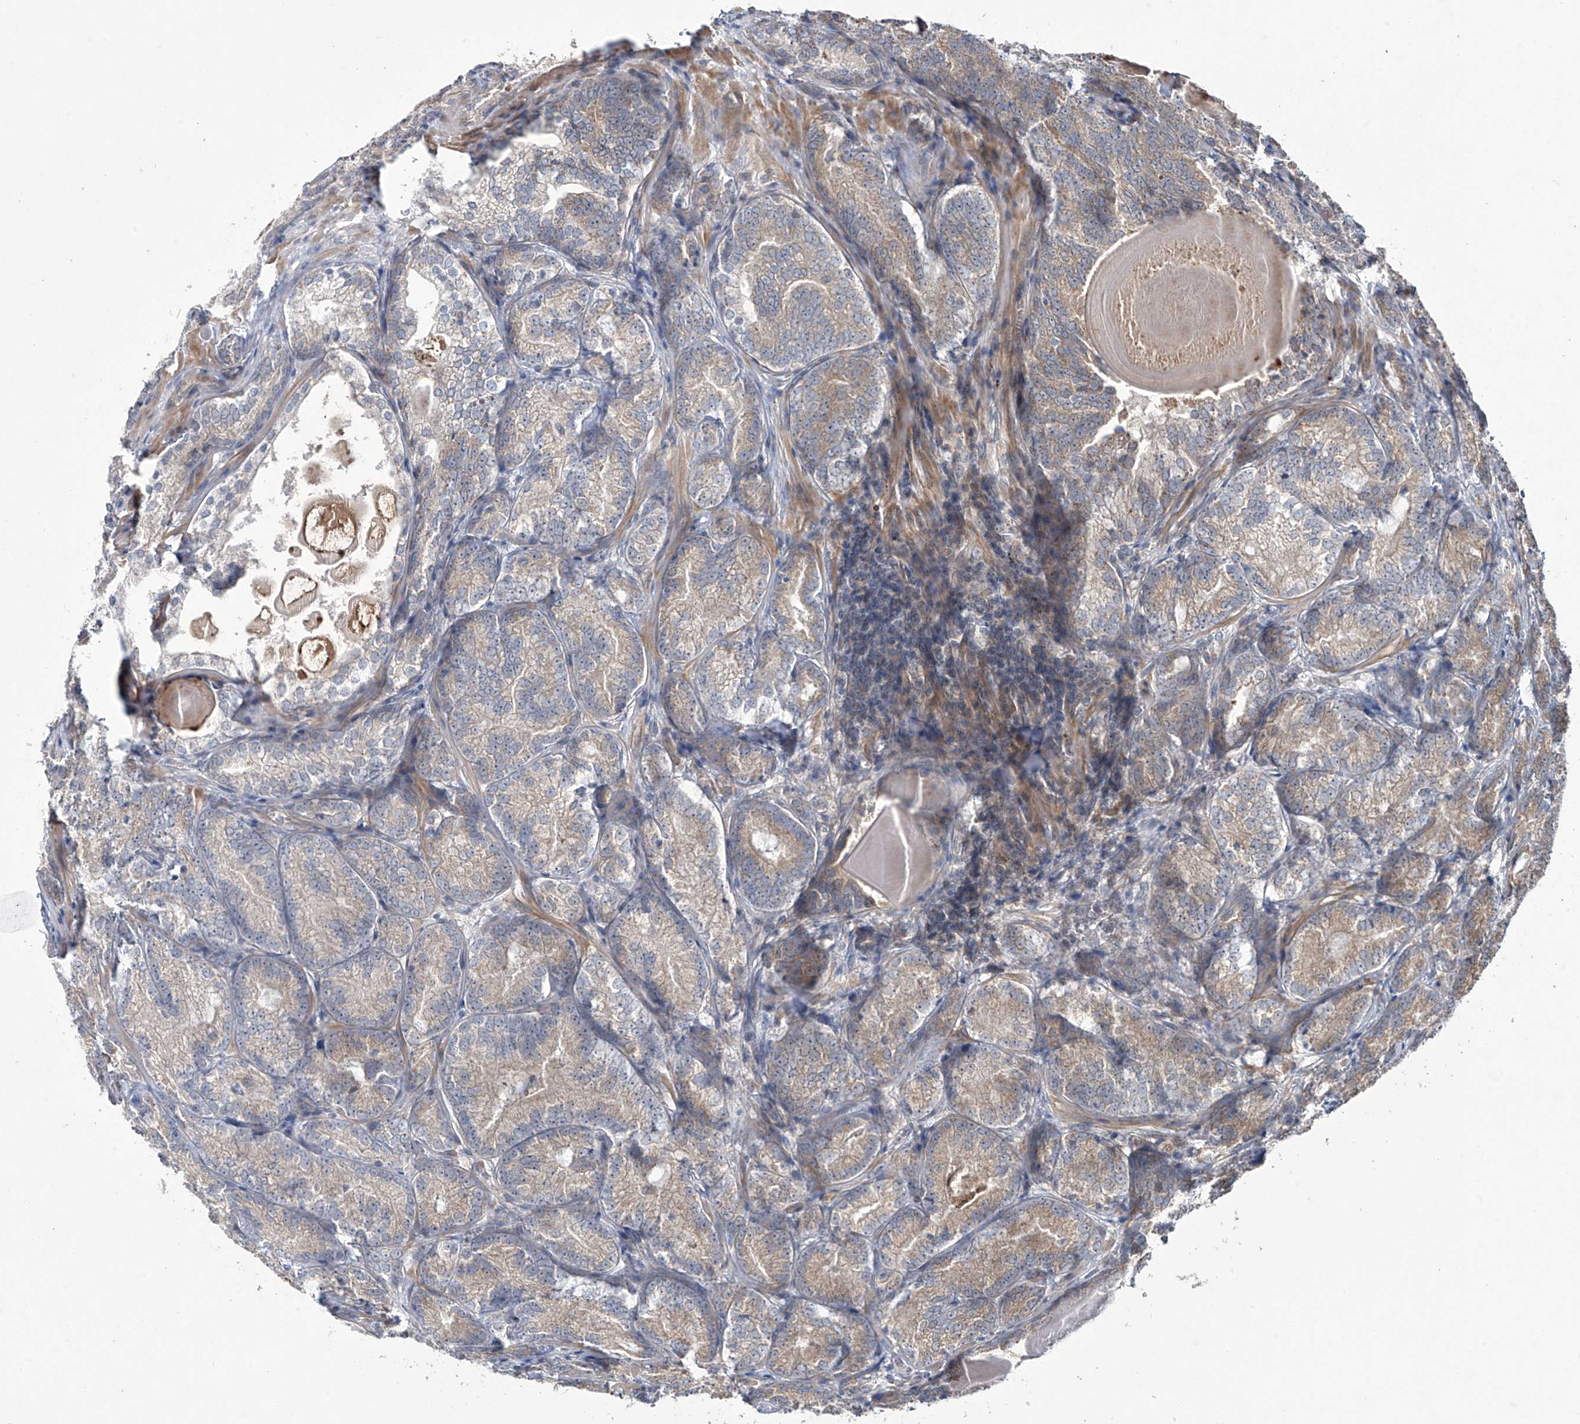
{"staining": {"intensity": "weak", "quantity": "<25%", "location": "cytoplasmic/membranous"}, "tissue": "prostate cancer", "cell_type": "Tumor cells", "image_type": "cancer", "snomed": [{"axis": "morphology", "description": "Adenocarcinoma, High grade"}, {"axis": "topography", "description": "Prostate"}], "caption": "Immunohistochemical staining of adenocarcinoma (high-grade) (prostate) reveals no significant staining in tumor cells.", "gene": "TRIM60", "patient": {"sex": "male", "age": 66}}